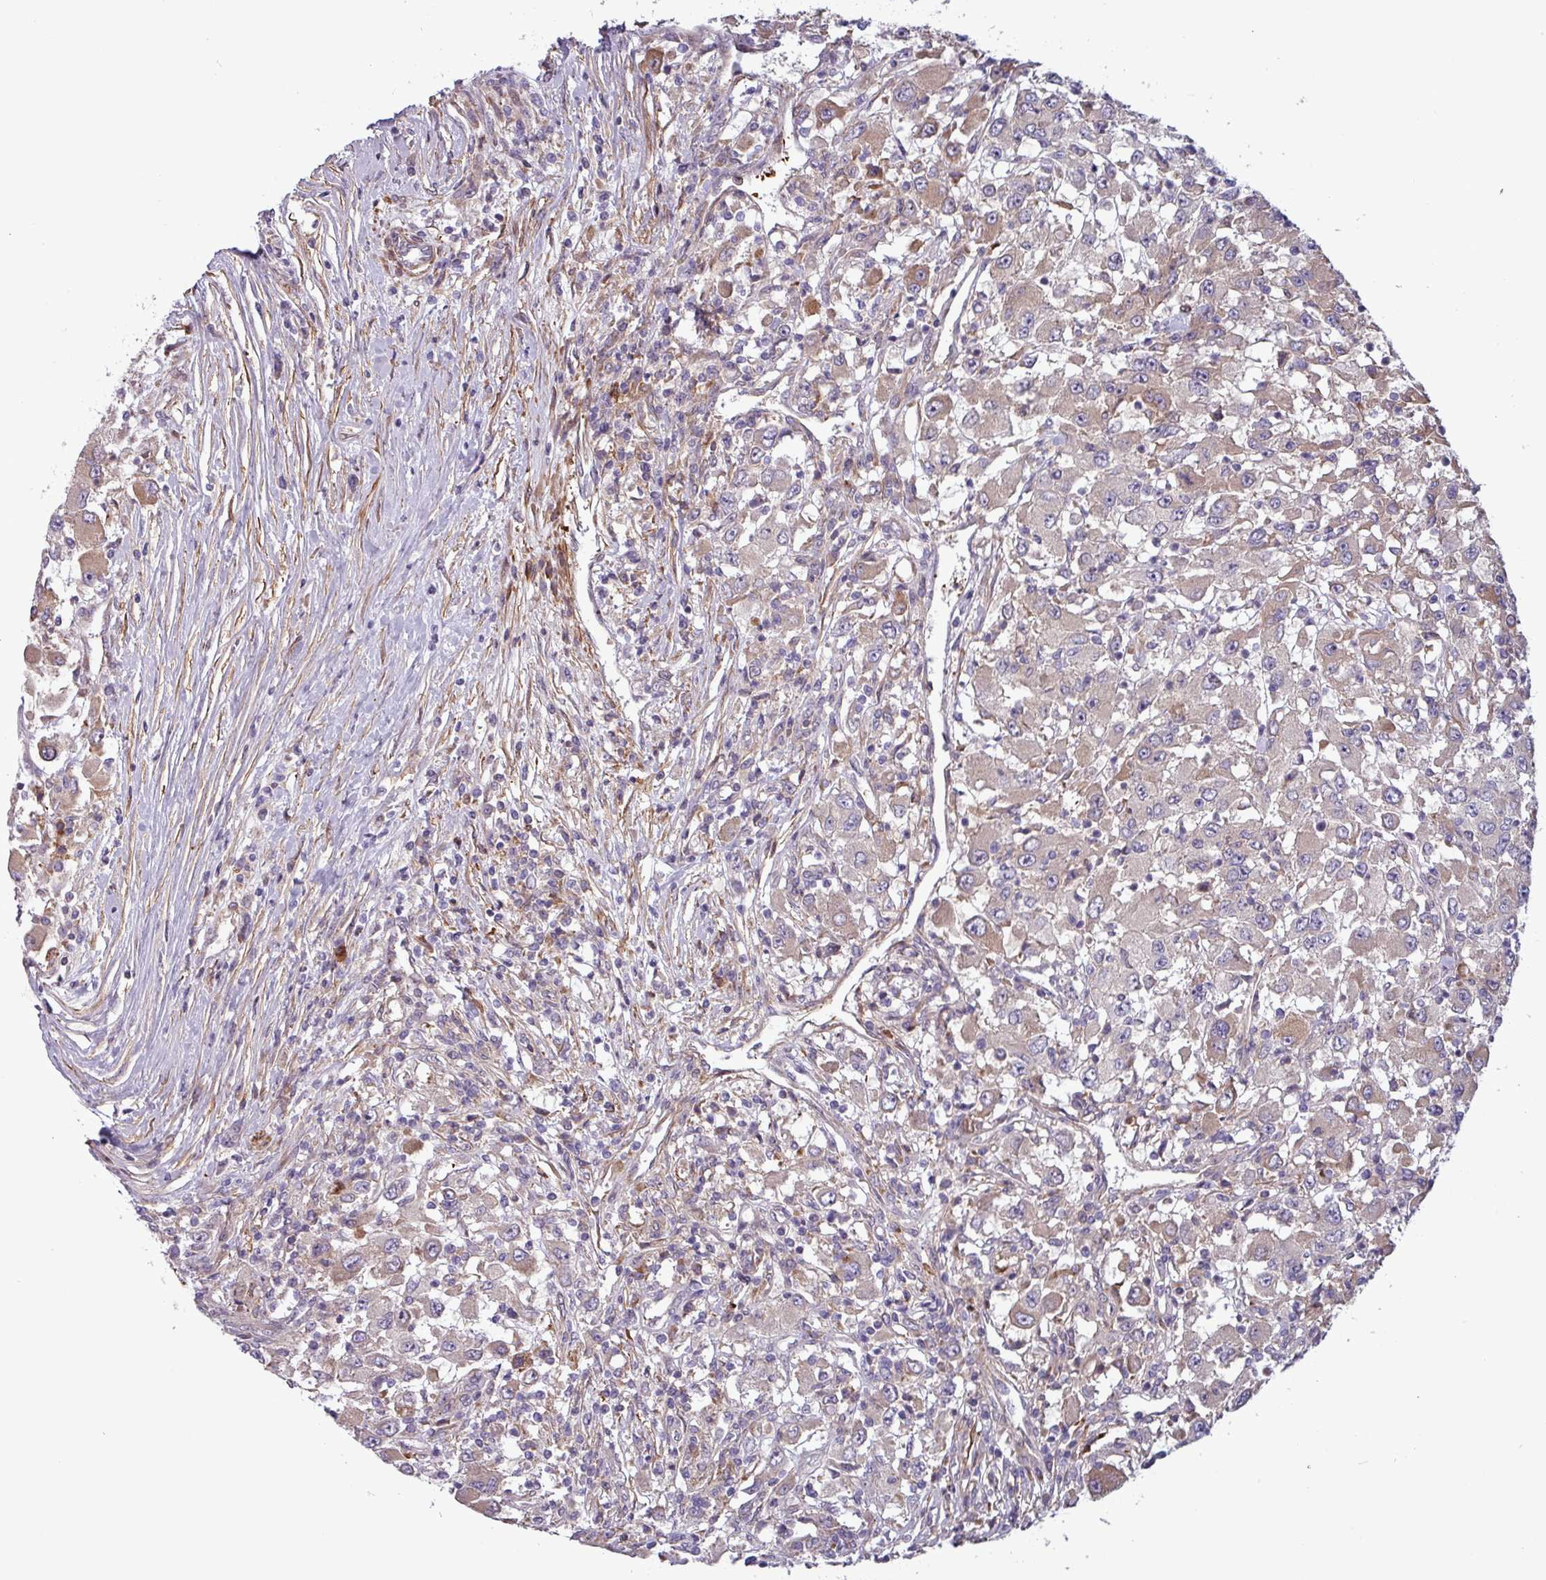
{"staining": {"intensity": "moderate", "quantity": "<25%", "location": "cytoplasmic/membranous"}, "tissue": "renal cancer", "cell_type": "Tumor cells", "image_type": "cancer", "snomed": [{"axis": "morphology", "description": "Adenocarcinoma, NOS"}, {"axis": "topography", "description": "Kidney"}], "caption": "A brown stain labels moderate cytoplasmic/membranous expression of a protein in renal adenocarcinoma tumor cells.", "gene": "PCED1A", "patient": {"sex": "female", "age": 67}}